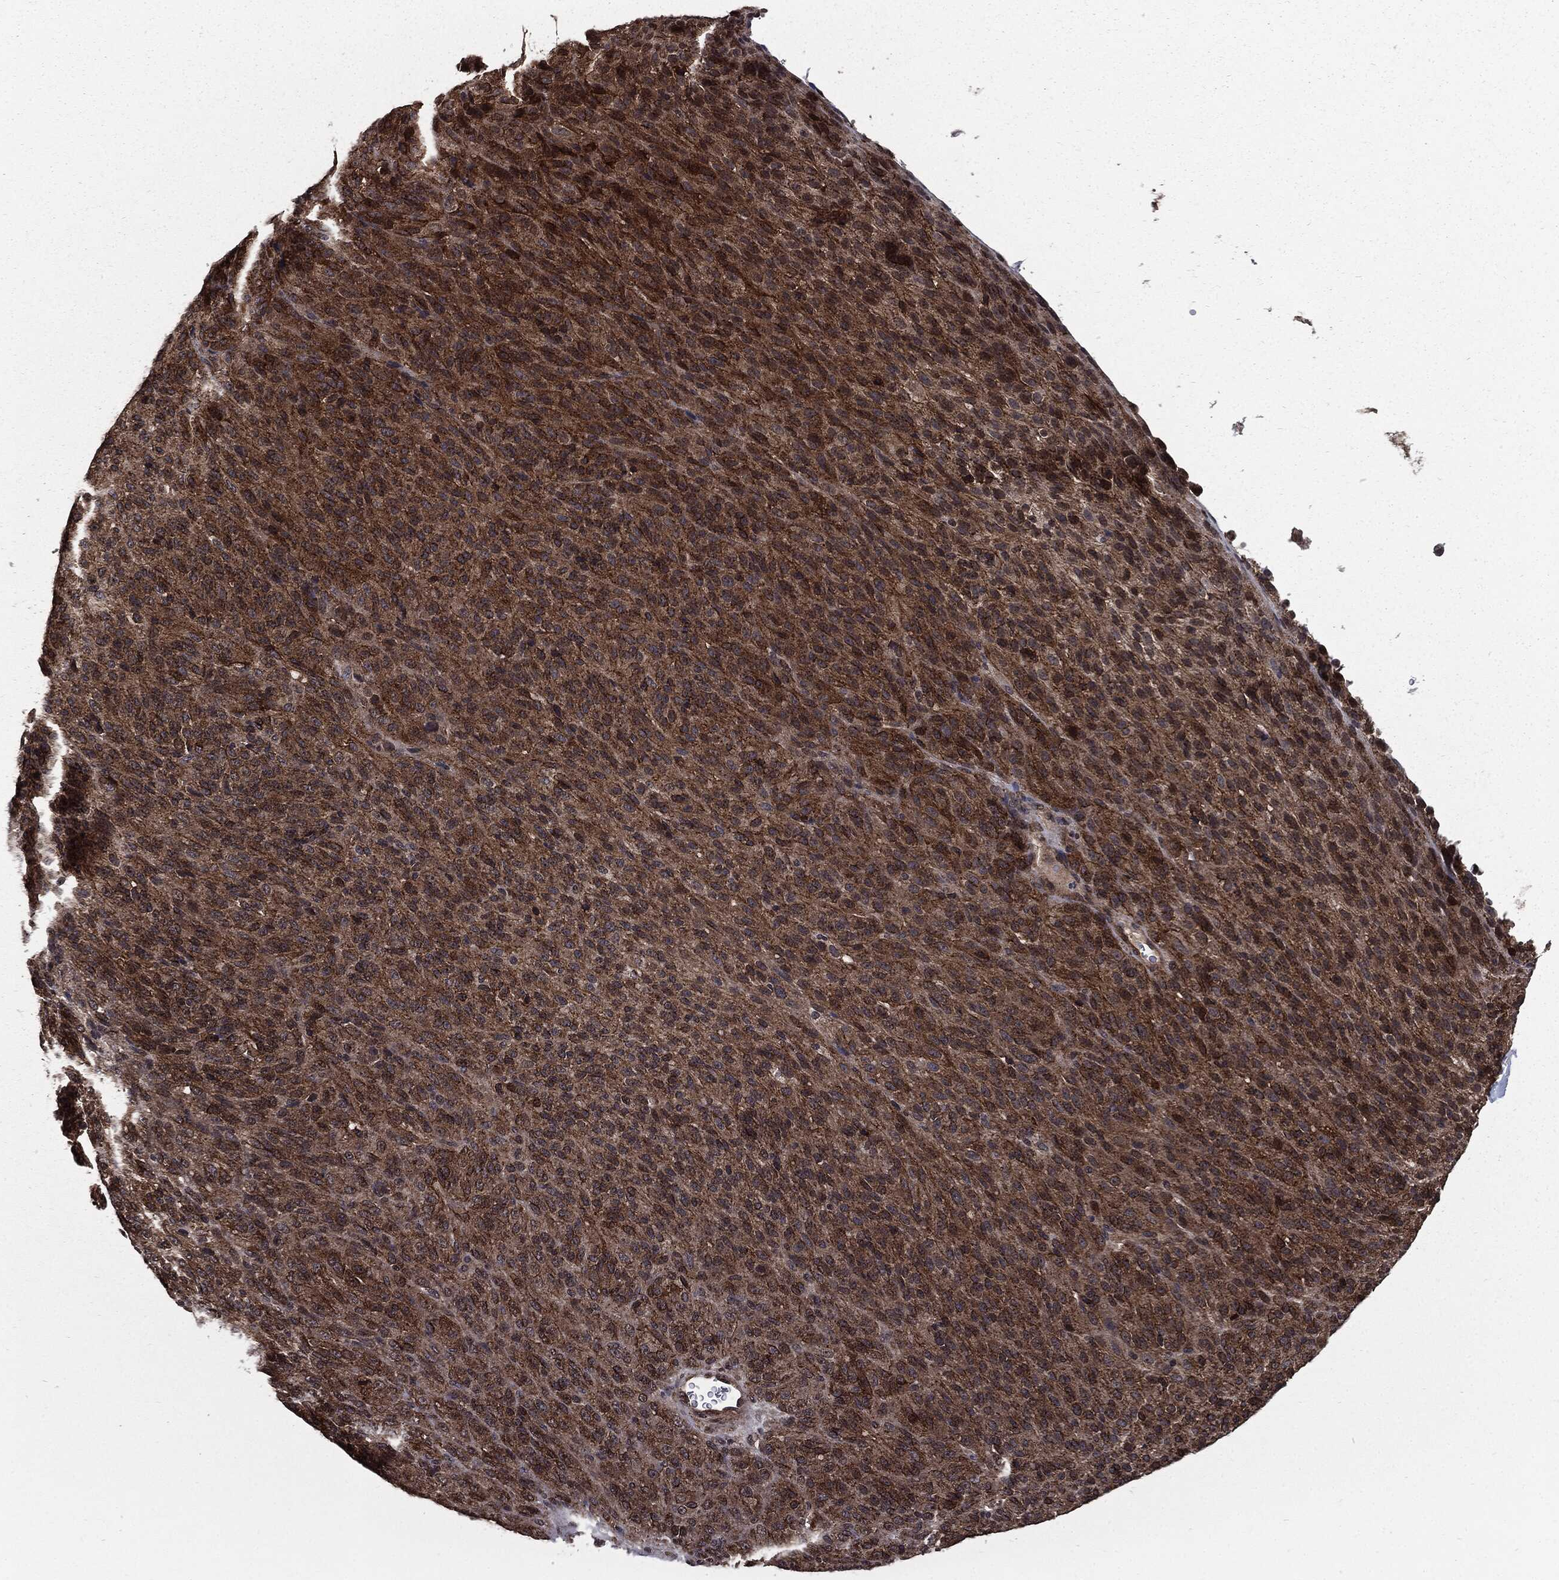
{"staining": {"intensity": "moderate", "quantity": "25%-75%", "location": "cytoplasmic/membranous"}, "tissue": "melanoma", "cell_type": "Tumor cells", "image_type": "cancer", "snomed": [{"axis": "morphology", "description": "Malignant melanoma, Metastatic site"}, {"axis": "topography", "description": "Brain"}], "caption": "A brown stain highlights moderate cytoplasmic/membranous positivity of a protein in malignant melanoma (metastatic site) tumor cells.", "gene": "PTPA", "patient": {"sex": "female", "age": 56}}